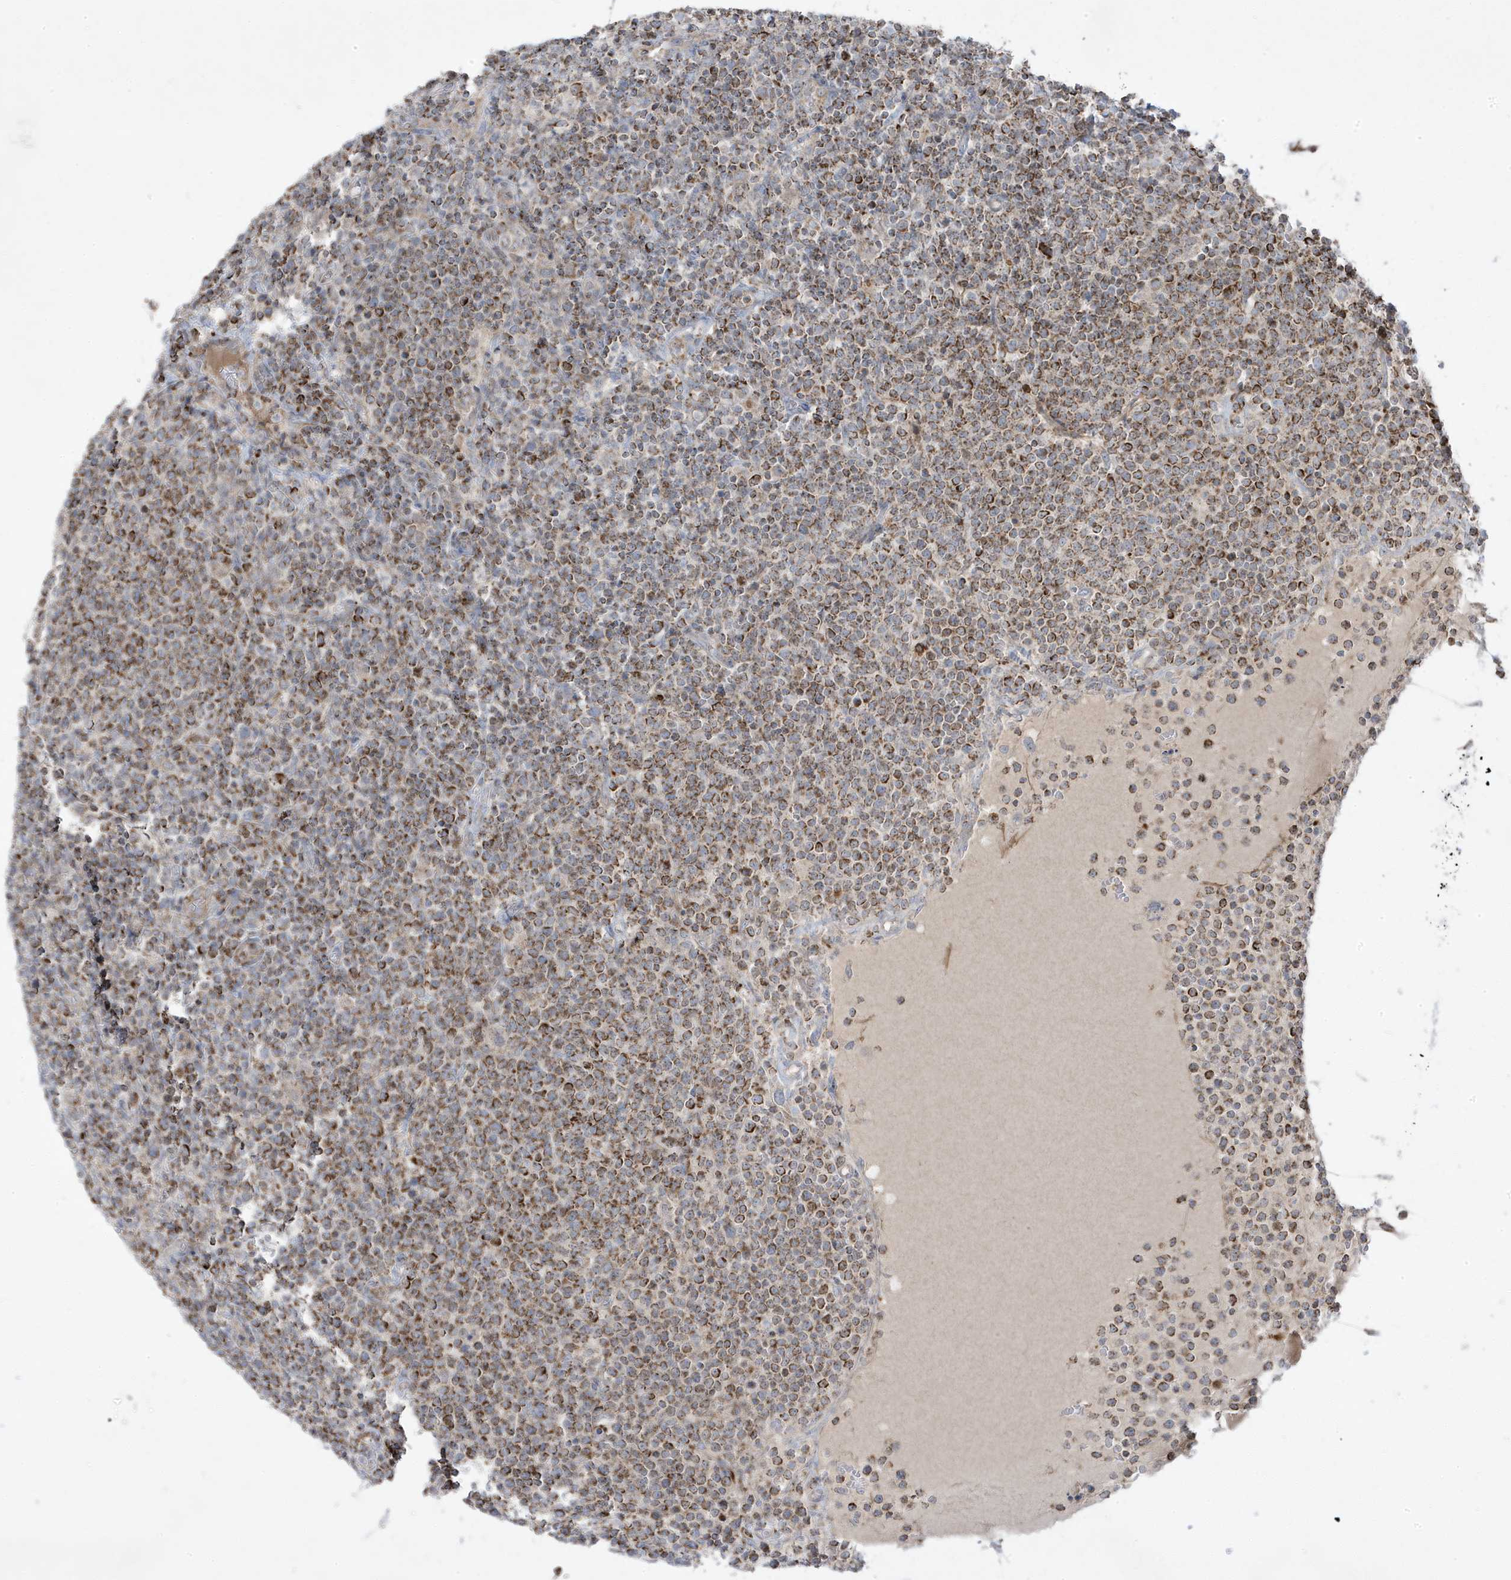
{"staining": {"intensity": "moderate", "quantity": ">75%", "location": "cytoplasmic/membranous"}, "tissue": "lymphoma", "cell_type": "Tumor cells", "image_type": "cancer", "snomed": [{"axis": "morphology", "description": "Malignant lymphoma, non-Hodgkin's type, High grade"}, {"axis": "topography", "description": "Lymph node"}], "caption": "Immunohistochemistry (IHC) image of malignant lymphoma, non-Hodgkin's type (high-grade) stained for a protein (brown), which shows medium levels of moderate cytoplasmic/membranous positivity in about >75% of tumor cells.", "gene": "ADAMTSL3", "patient": {"sex": "male", "age": 61}}